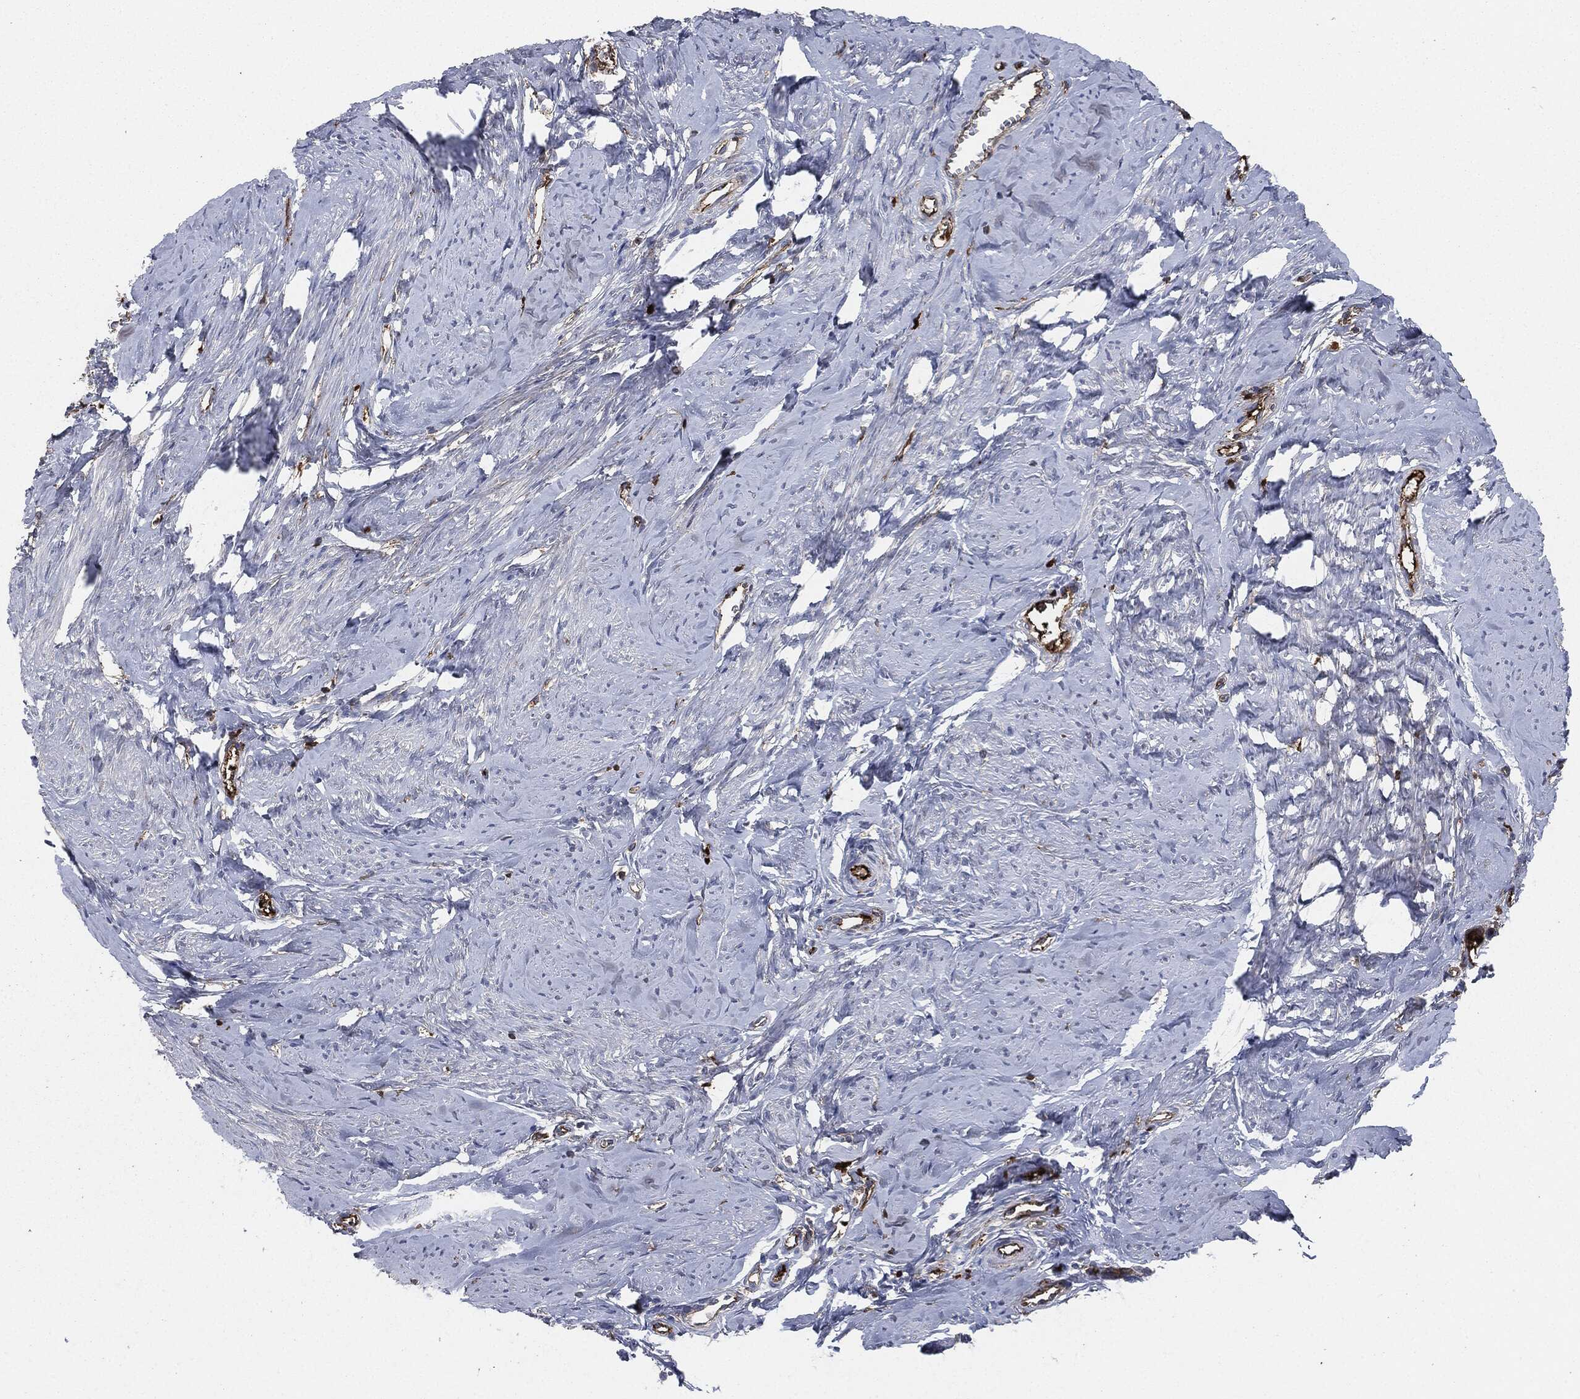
{"staining": {"intensity": "negative", "quantity": "none", "location": "none"}, "tissue": "smooth muscle", "cell_type": "Smooth muscle cells", "image_type": "normal", "snomed": [{"axis": "morphology", "description": "Normal tissue, NOS"}, {"axis": "topography", "description": "Smooth muscle"}], "caption": "IHC photomicrograph of normal smooth muscle stained for a protein (brown), which shows no positivity in smooth muscle cells.", "gene": "APOB", "patient": {"sex": "female", "age": 48}}